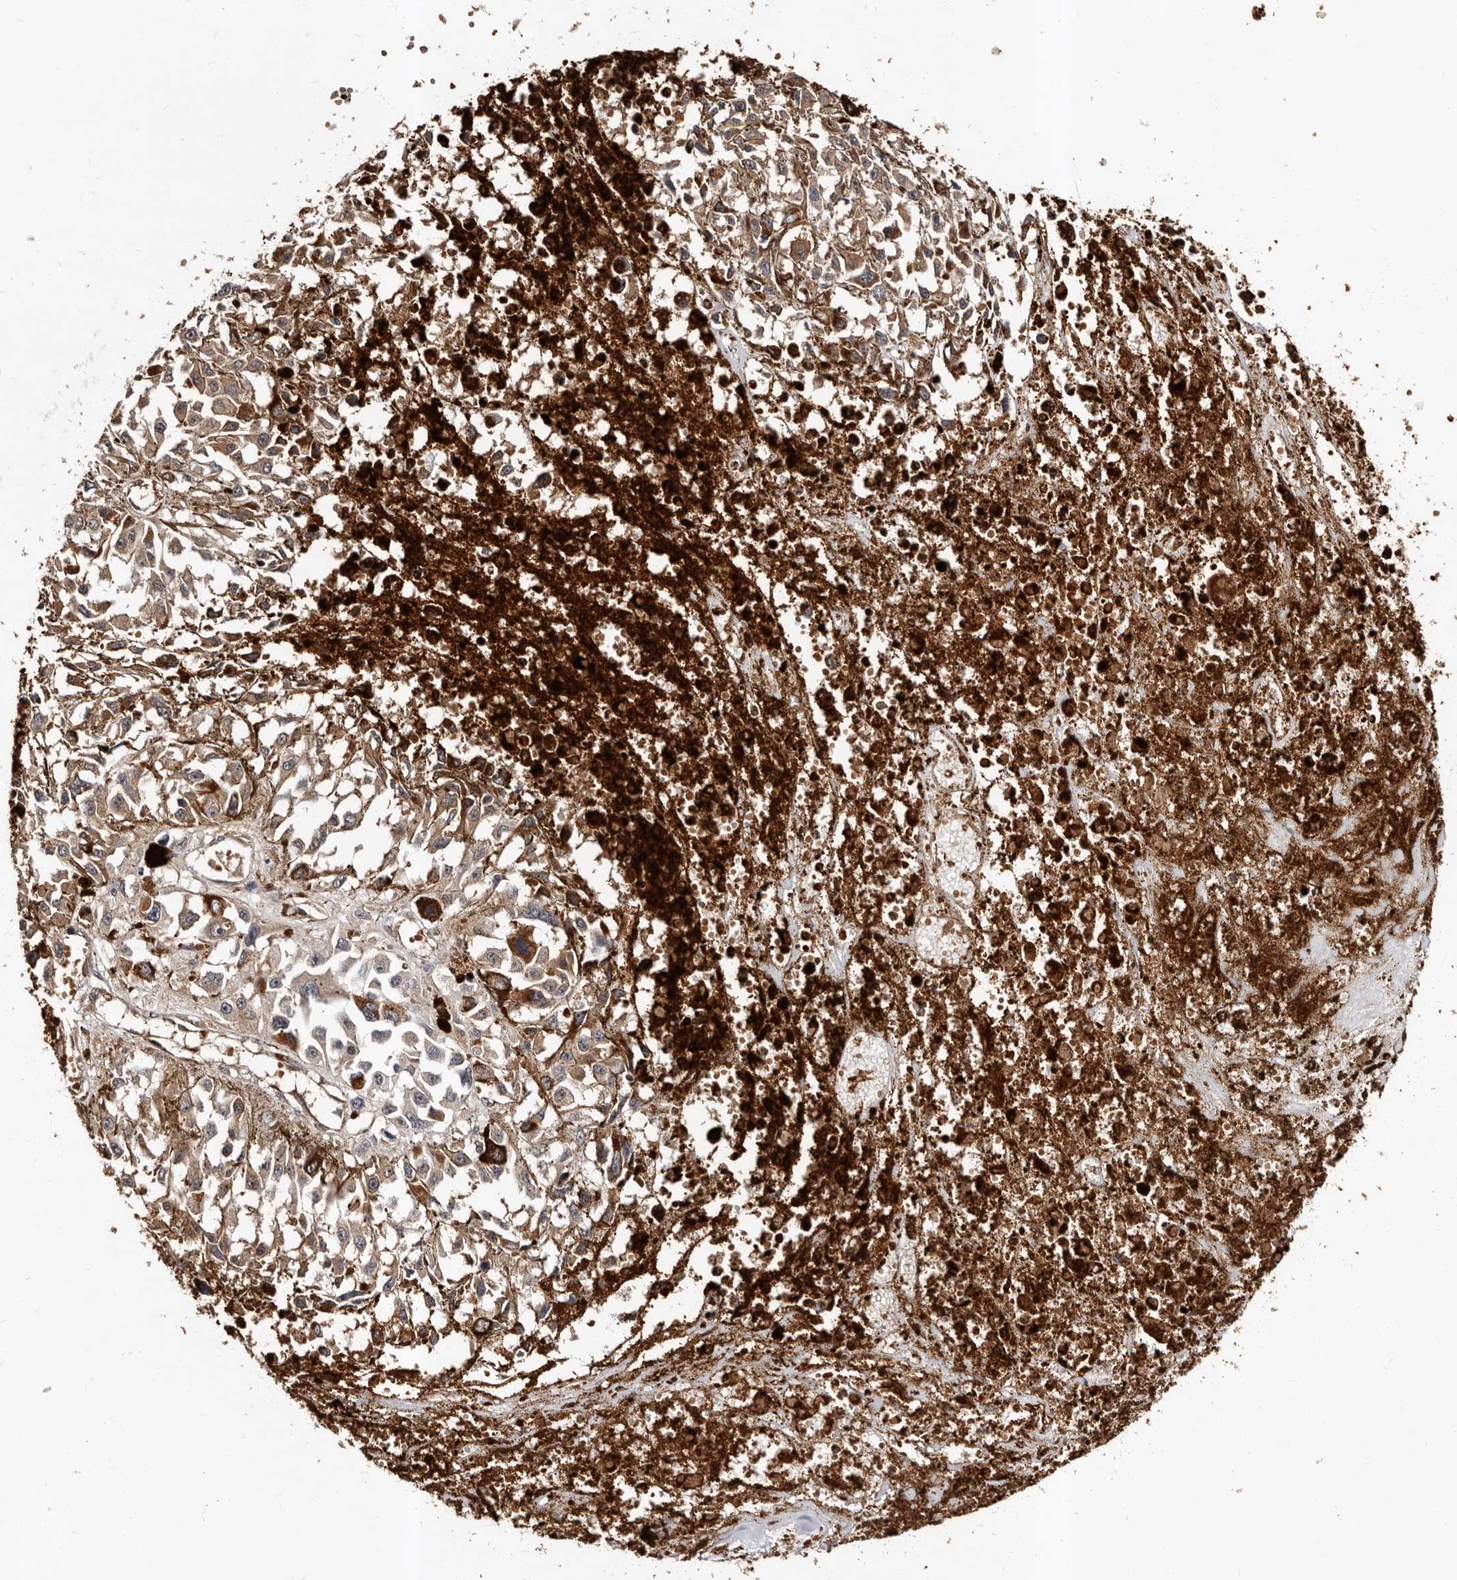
{"staining": {"intensity": "moderate", "quantity": ">75%", "location": "cytoplasmic/membranous"}, "tissue": "melanoma", "cell_type": "Tumor cells", "image_type": "cancer", "snomed": [{"axis": "morphology", "description": "Malignant melanoma, Metastatic site"}, {"axis": "topography", "description": "Lymph node"}], "caption": "Moderate cytoplasmic/membranous protein positivity is seen in approximately >75% of tumor cells in melanoma. (brown staining indicates protein expression, while blue staining denotes nuclei).", "gene": "BAX", "patient": {"sex": "male", "age": 59}}